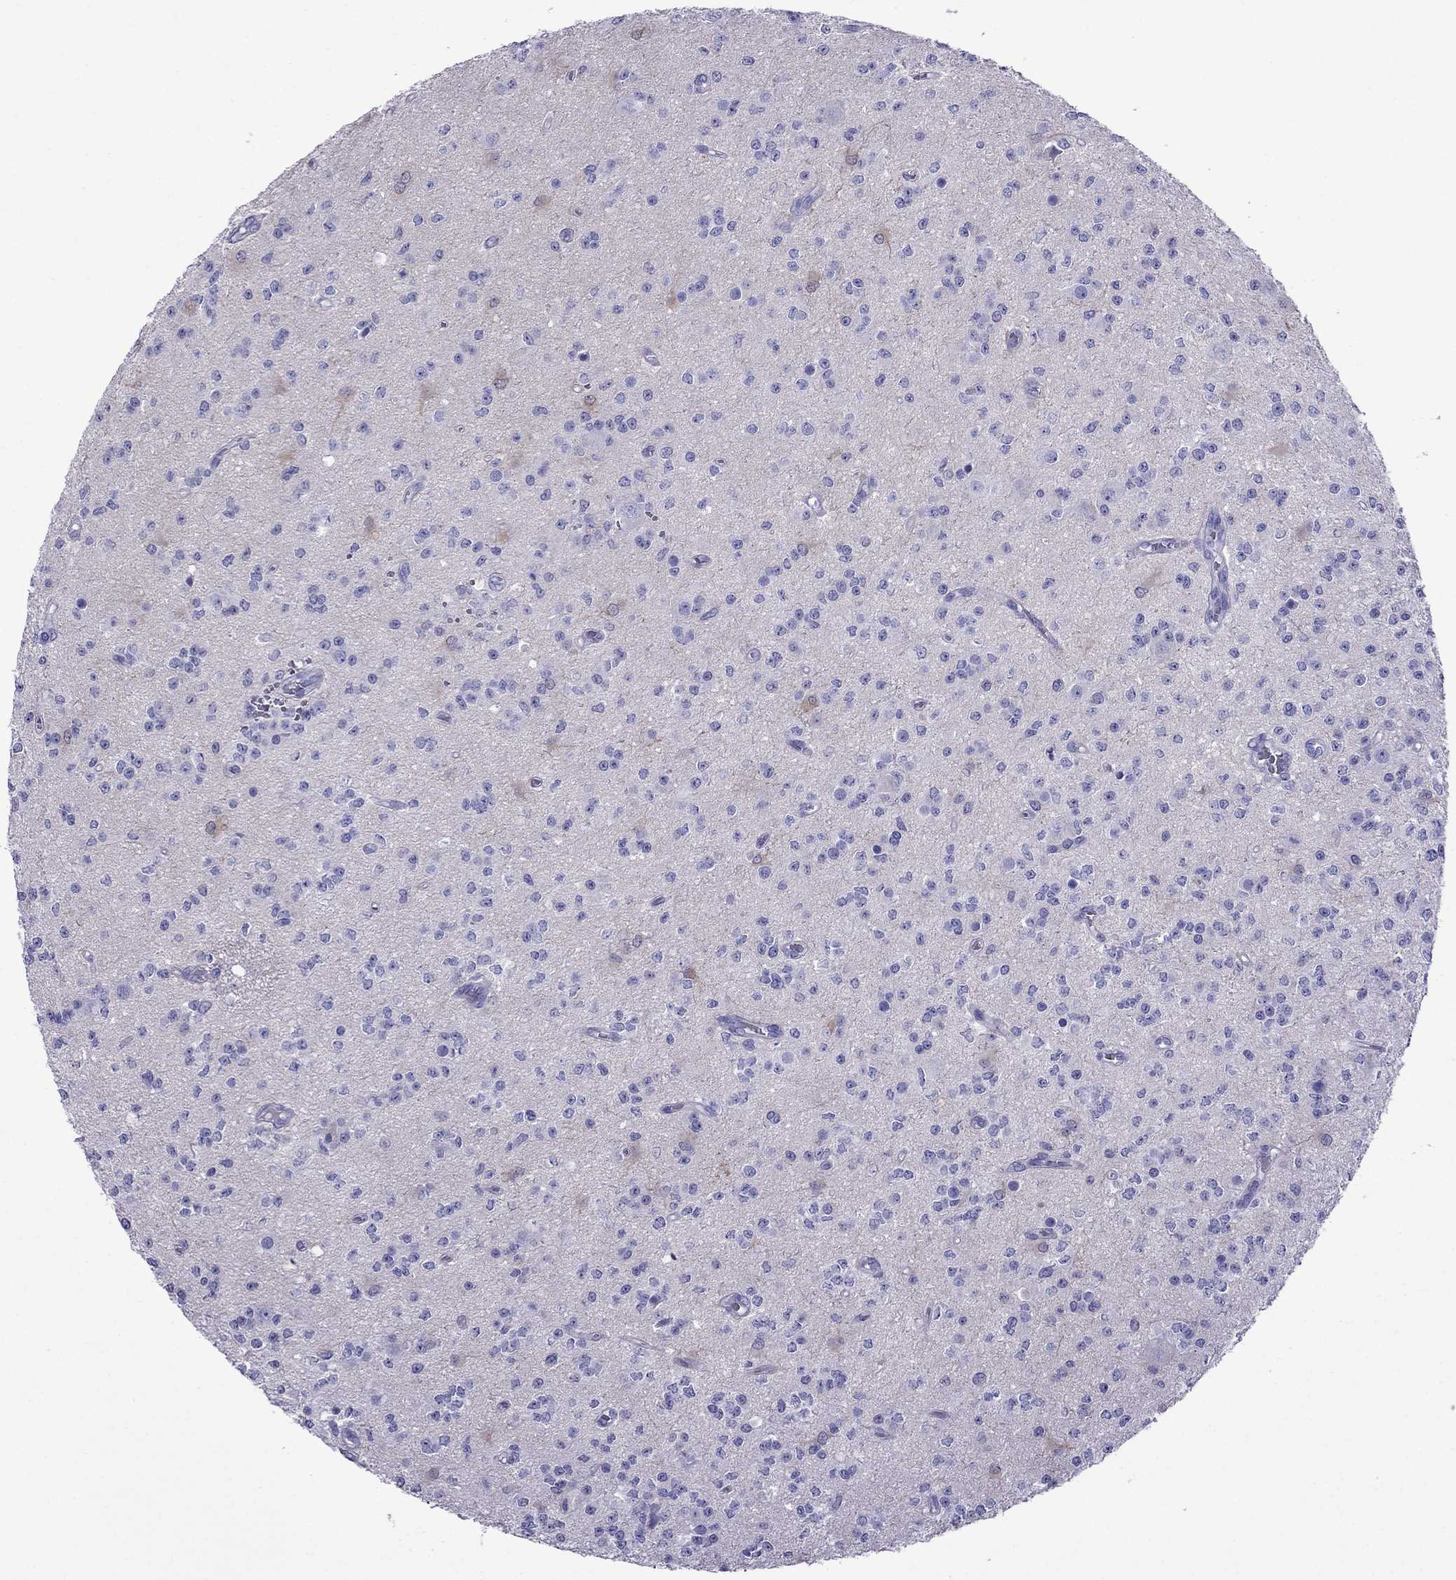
{"staining": {"intensity": "negative", "quantity": "none", "location": "none"}, "tissue": "glioma", "cell_type": "Tumor cells", "image_type": "cancer", "snomed": [{"axis": "morphology", "description": "Glioma, malignant, Low grade"}, {"axis": "topography", "description": "Brain"}], "caption": "DAB (3,3'-diaminobenzidine) immunohistochemical staining of human glioma displays no significant staining in tumor cells.", "gene": "CRYBA1", "patient": {"sex": "female", "age": 45}}